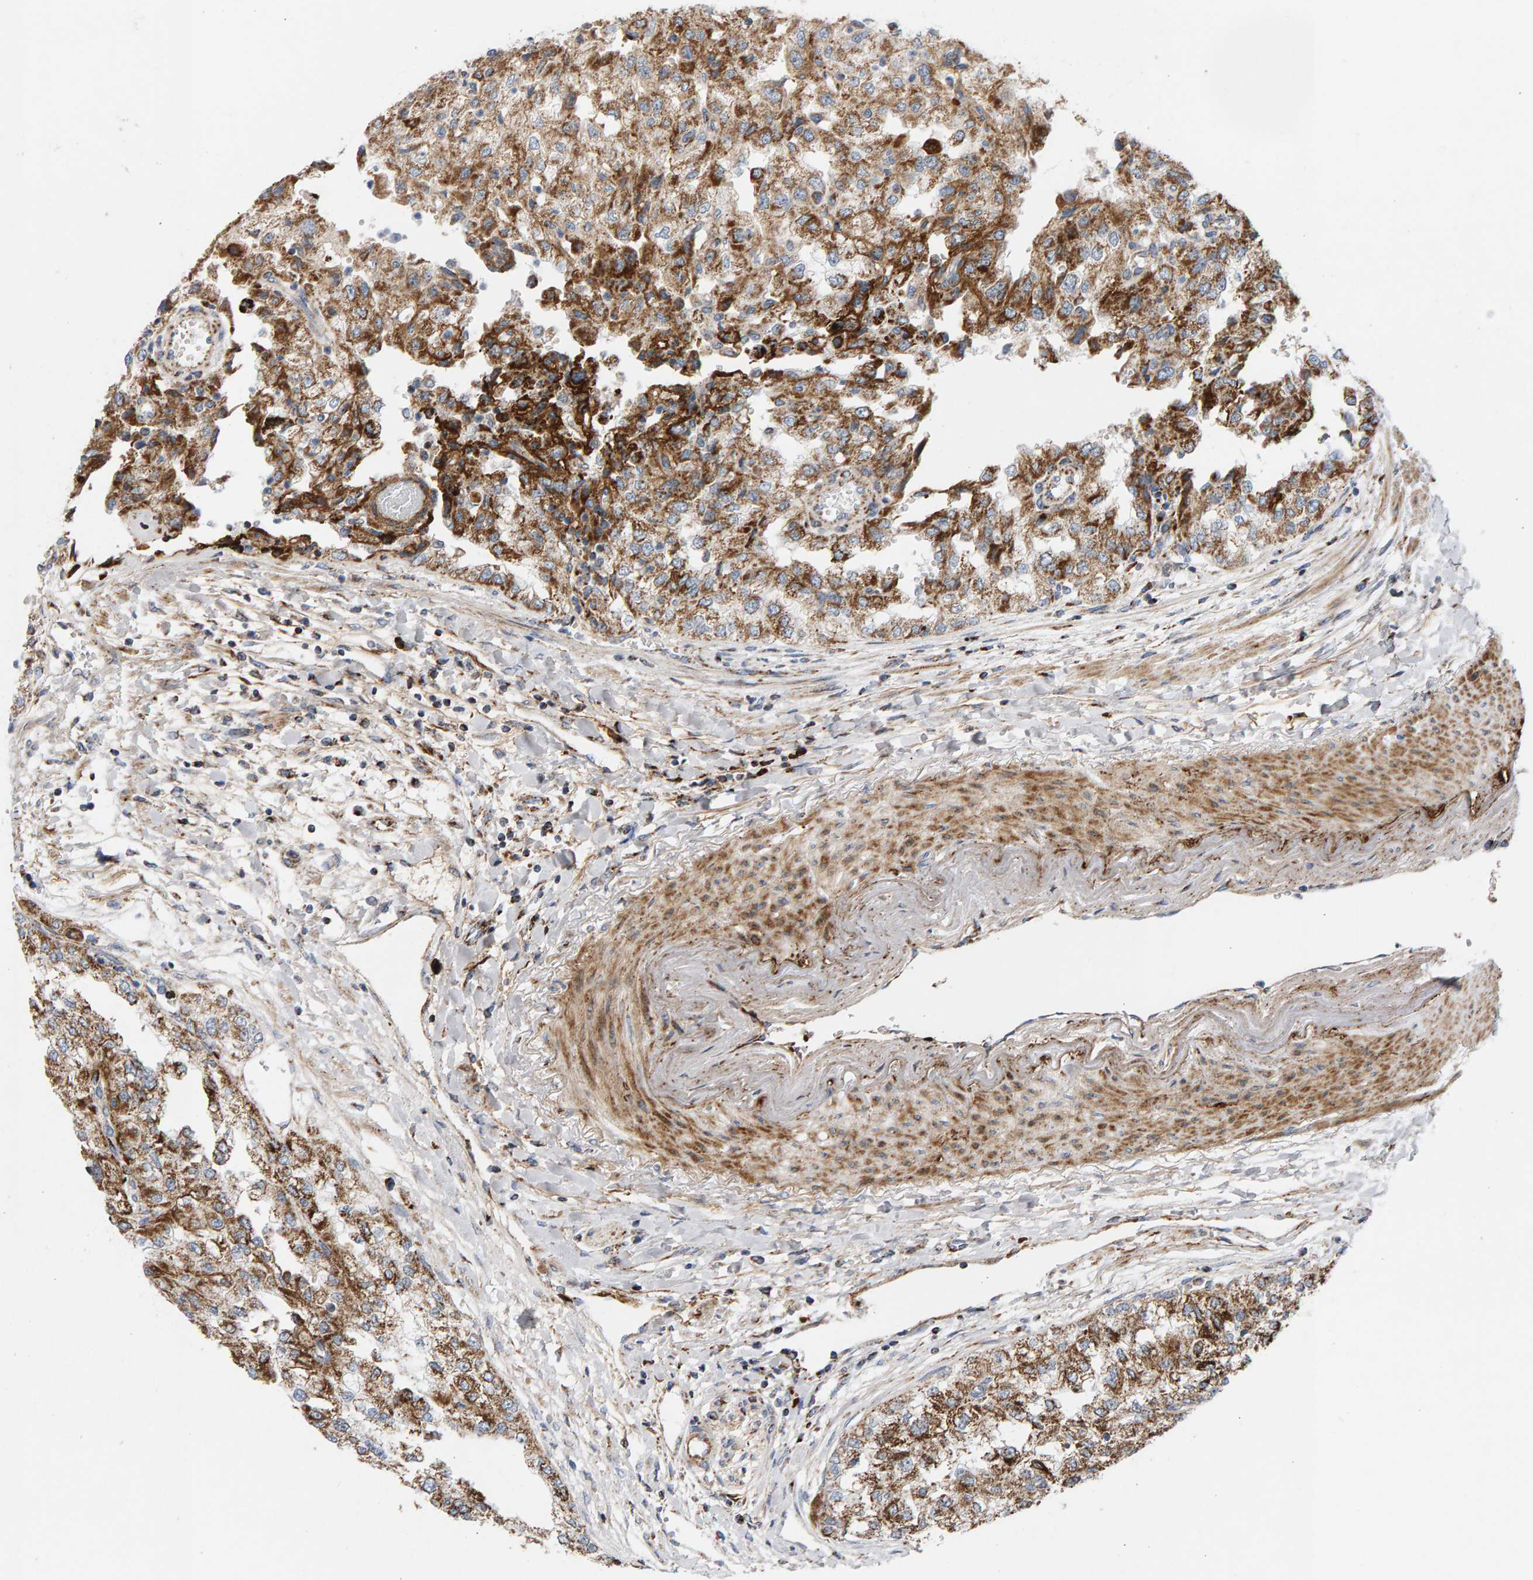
{"staining": {"intensity": "strong", "quantity": ">75%", "location": "cytoplasmic/membranous"}, "tissue": "renal cancer", "cell_type": "Tumor cells", "image_type": "cancer", "snomed": [{"axis": "morphology", "description": "Adenocarcinoma, NOS"}, {"axis": "topography", "description": "Kidney"}], "caption": "A high-resolution micrograph shows immunohistochemistry (IHC) staining of adenocarcinoma (renal), which displays strong cytoplasmic/membranous positivity in approximately >75% of tumor cells.", "gene": "GGTA1", "patient": {"sex": "female", "age": 54}}